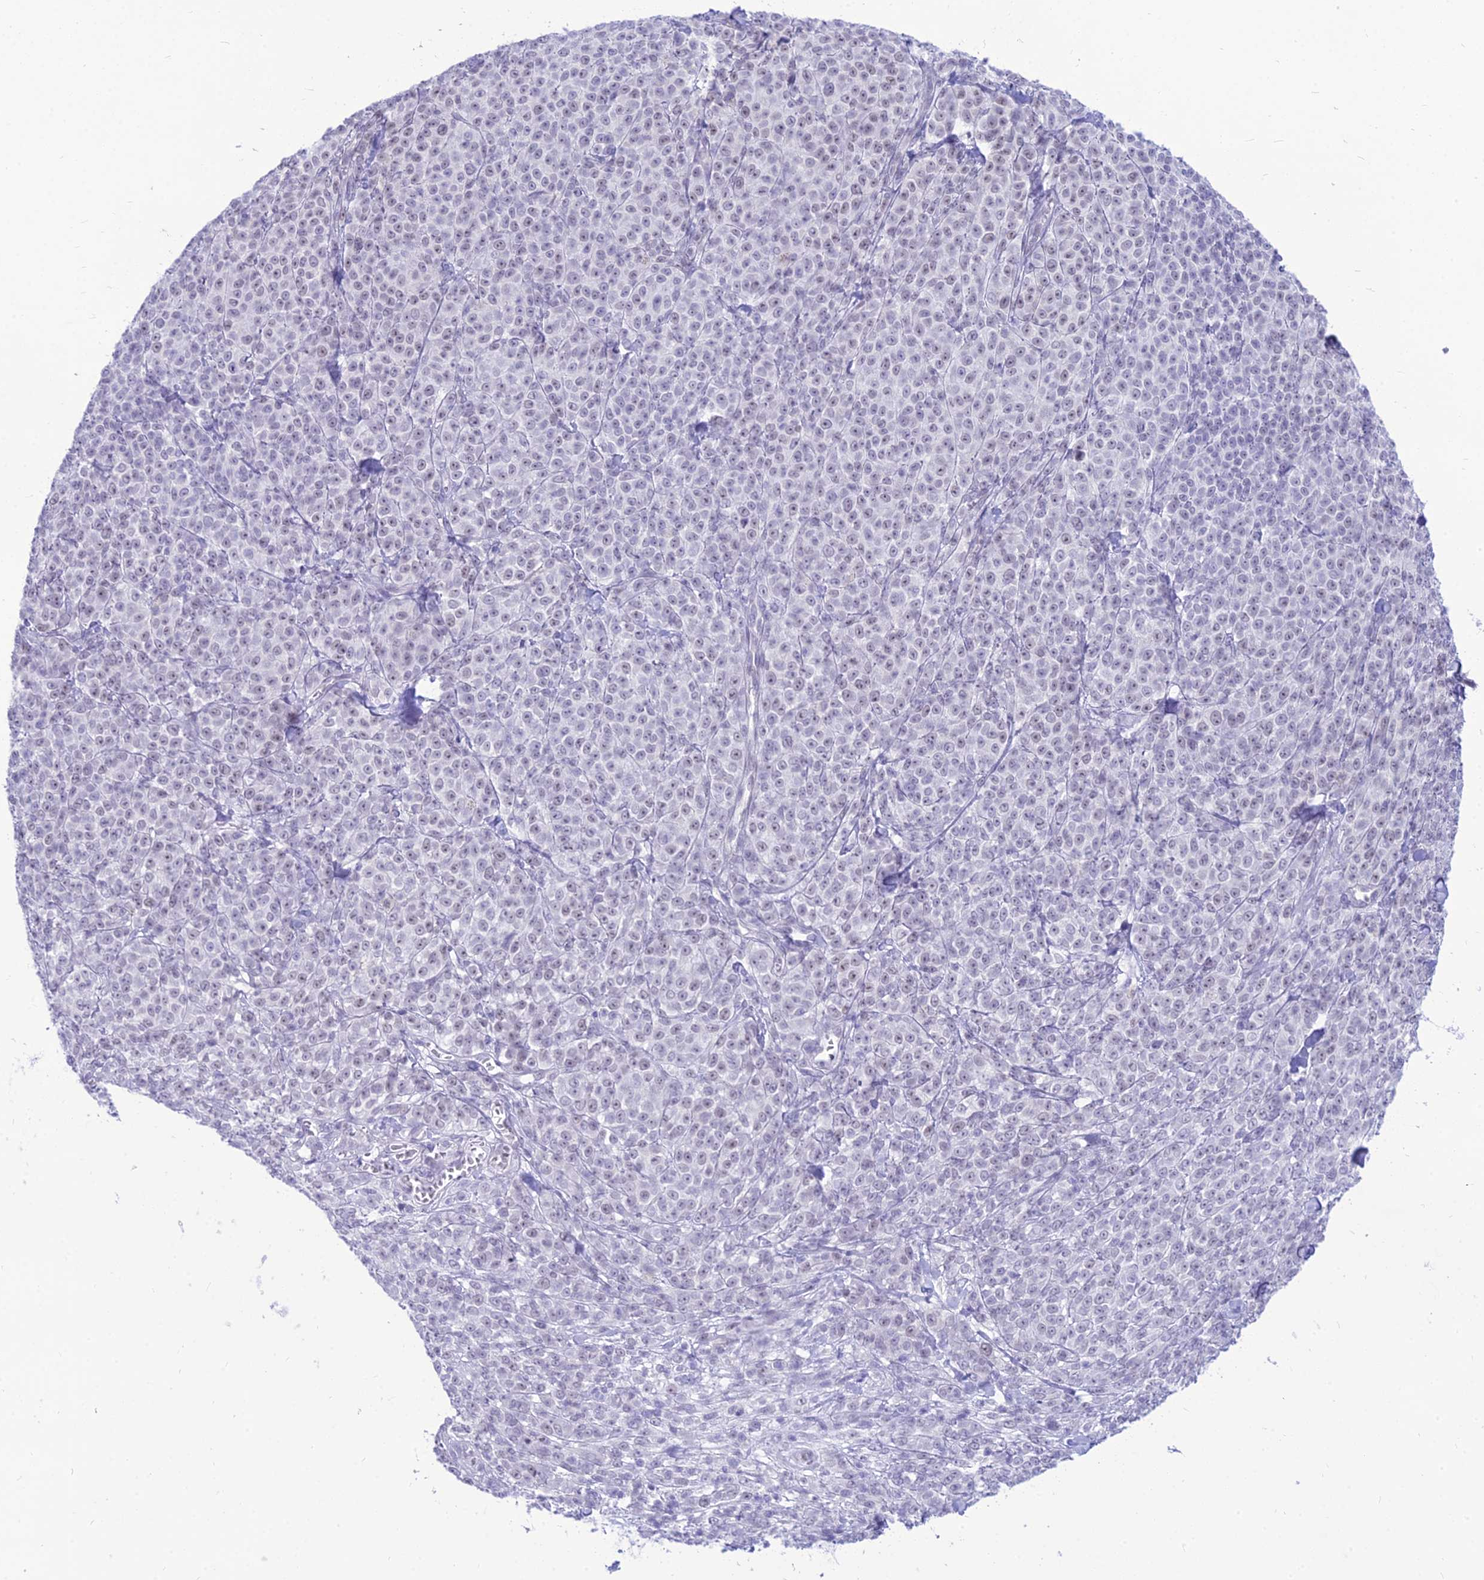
{"staining": {"intensity": "weak", "quantity": "25%-75%", "location": "nuclear"}, "tissue": "melanoma", "cell_type": "Tumor cells", "image_type": "cancer", "snomed": [{"axis": "morphology", "description": "Normal tissue, NOS"}, {"axis": "morphology", "description": "Malignant melanoma, NOS"}, {"axis": "topography", "description": "Skin"}], "caption": "An immunohistochemistry (IHC) photomicrograph of neoplastic tissue is shown. Protein staining in brown labels weak nuclear positivity in melanoma within tumor cells.", "gene": "DHX40", "patient": {"sex": "female", "age": 34}}